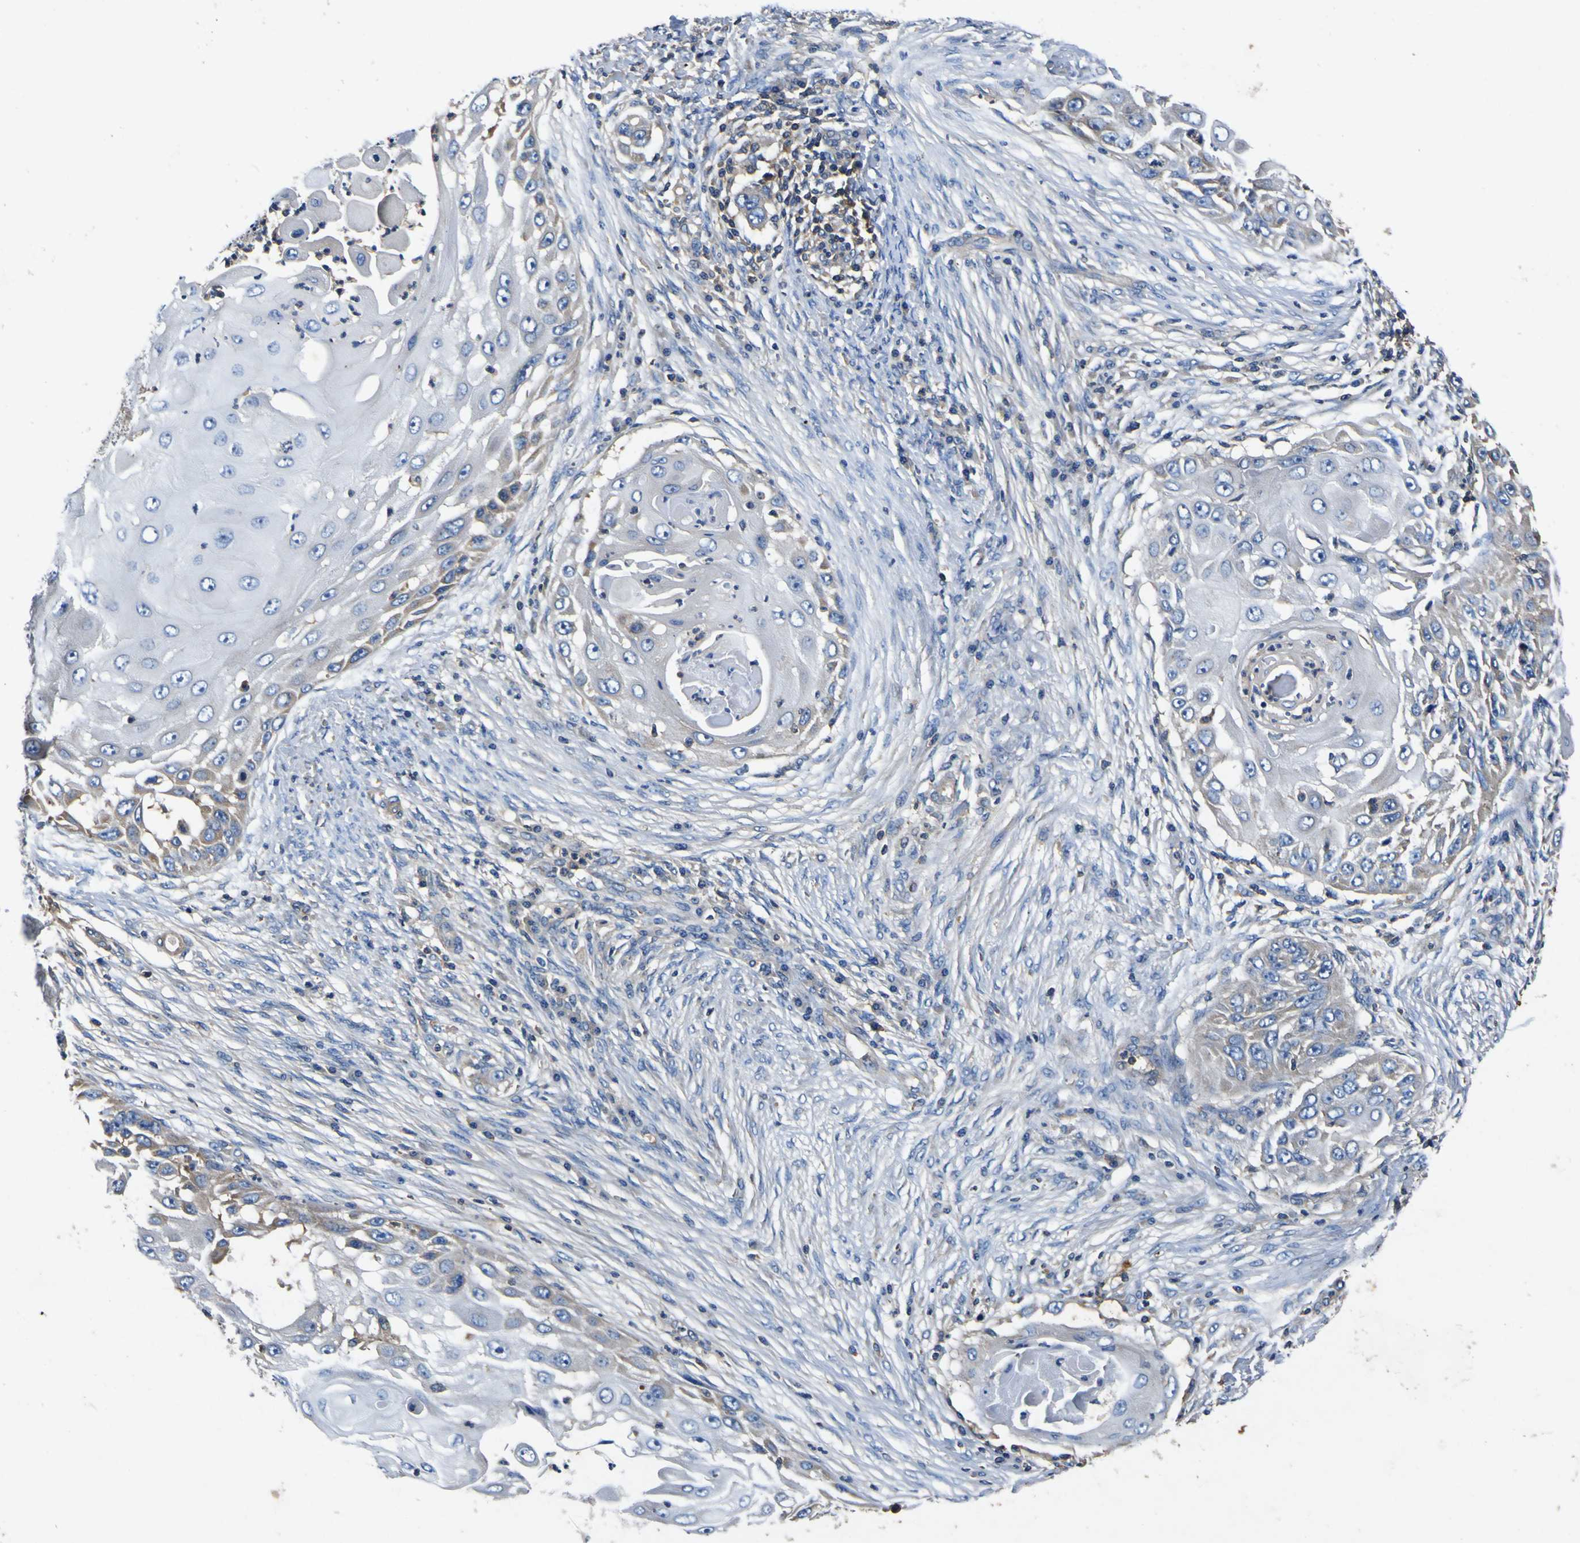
{"staining": {"intensity": "weak", "quantity": ">75%", "location": "cytoplasmic/membranous"}, "tissue": "skin cancer", "cell_type": "Tumor cells", "image_type": "cancer", "snomed": [{"axis": "morphology", "description": "Squamous cell carcinoma, NOS"}, {"axis": "topography", "description": "Skin"}], "caption": "Protein analysis of skin squamous cell carcinoma tissue shows weak cytoplasmic/membranous expression in about >75% of tumor cells. (DAB (3,3'-diaminobenzidine) IHC, brown staining for protein, blue staining for nuclei).", "gene": "CNR2", "patient": {"sex": "female", "age": 44}}